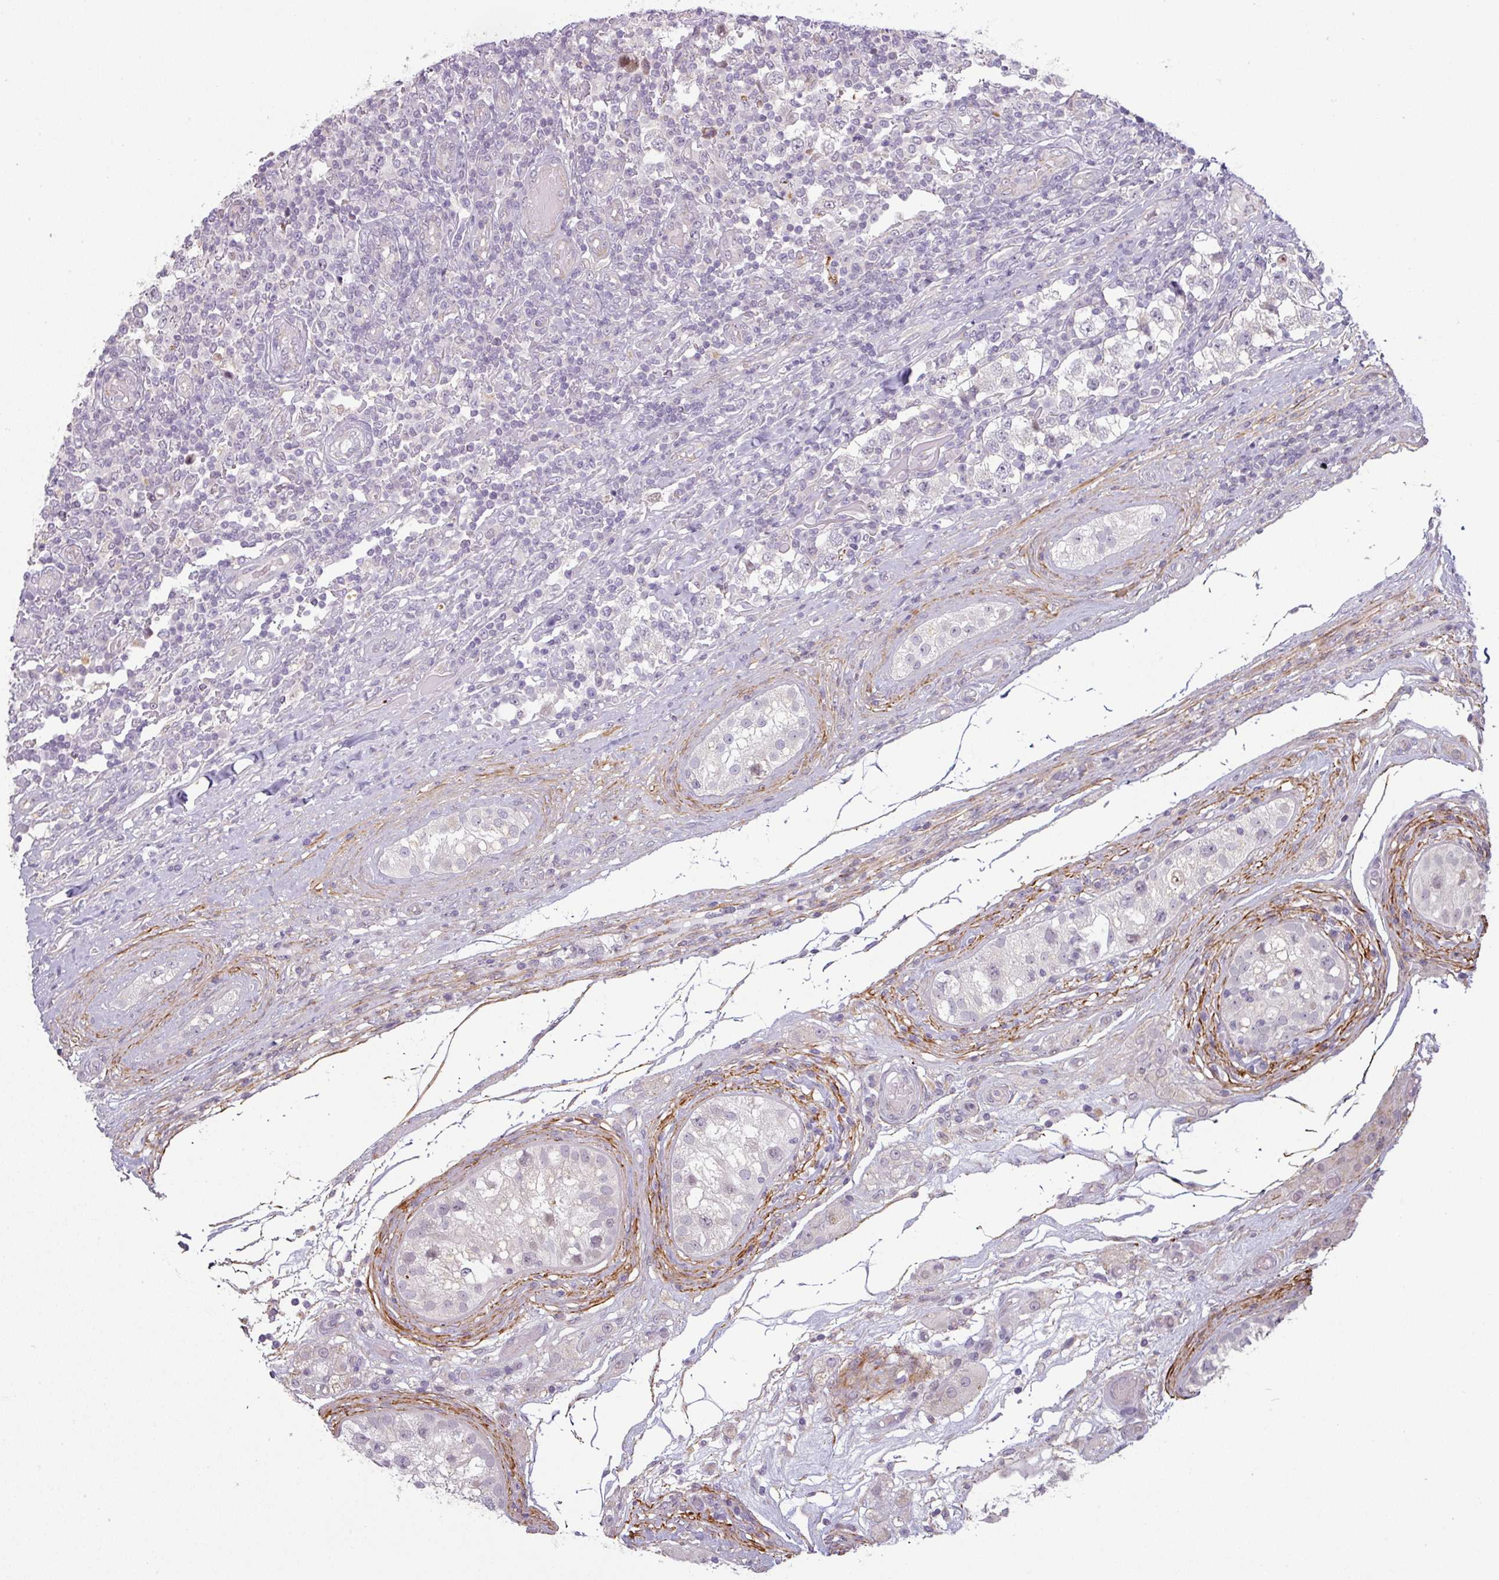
{"staining": {"intensity": "negative", "quantity": "none", "location": "none"}, "tissue": "testis cancer", "cell_type": "Tumor cells", "image_type": "cancer", "snomed": [{"axis": "morphology", "description": "Seminoma, NOS"}, {"axis": "topography", "description": "Testis"}], "caption": "Protein analysis of testis cancer (seminoma) displays no significant staining in tumor cells. Brightfield microscopy of IHC stained with DAB (brown) and hematoxylin (blue), captured at high magnification.", "gene": "C2orf16", "patient": {"sex": "male", "age": 34}}